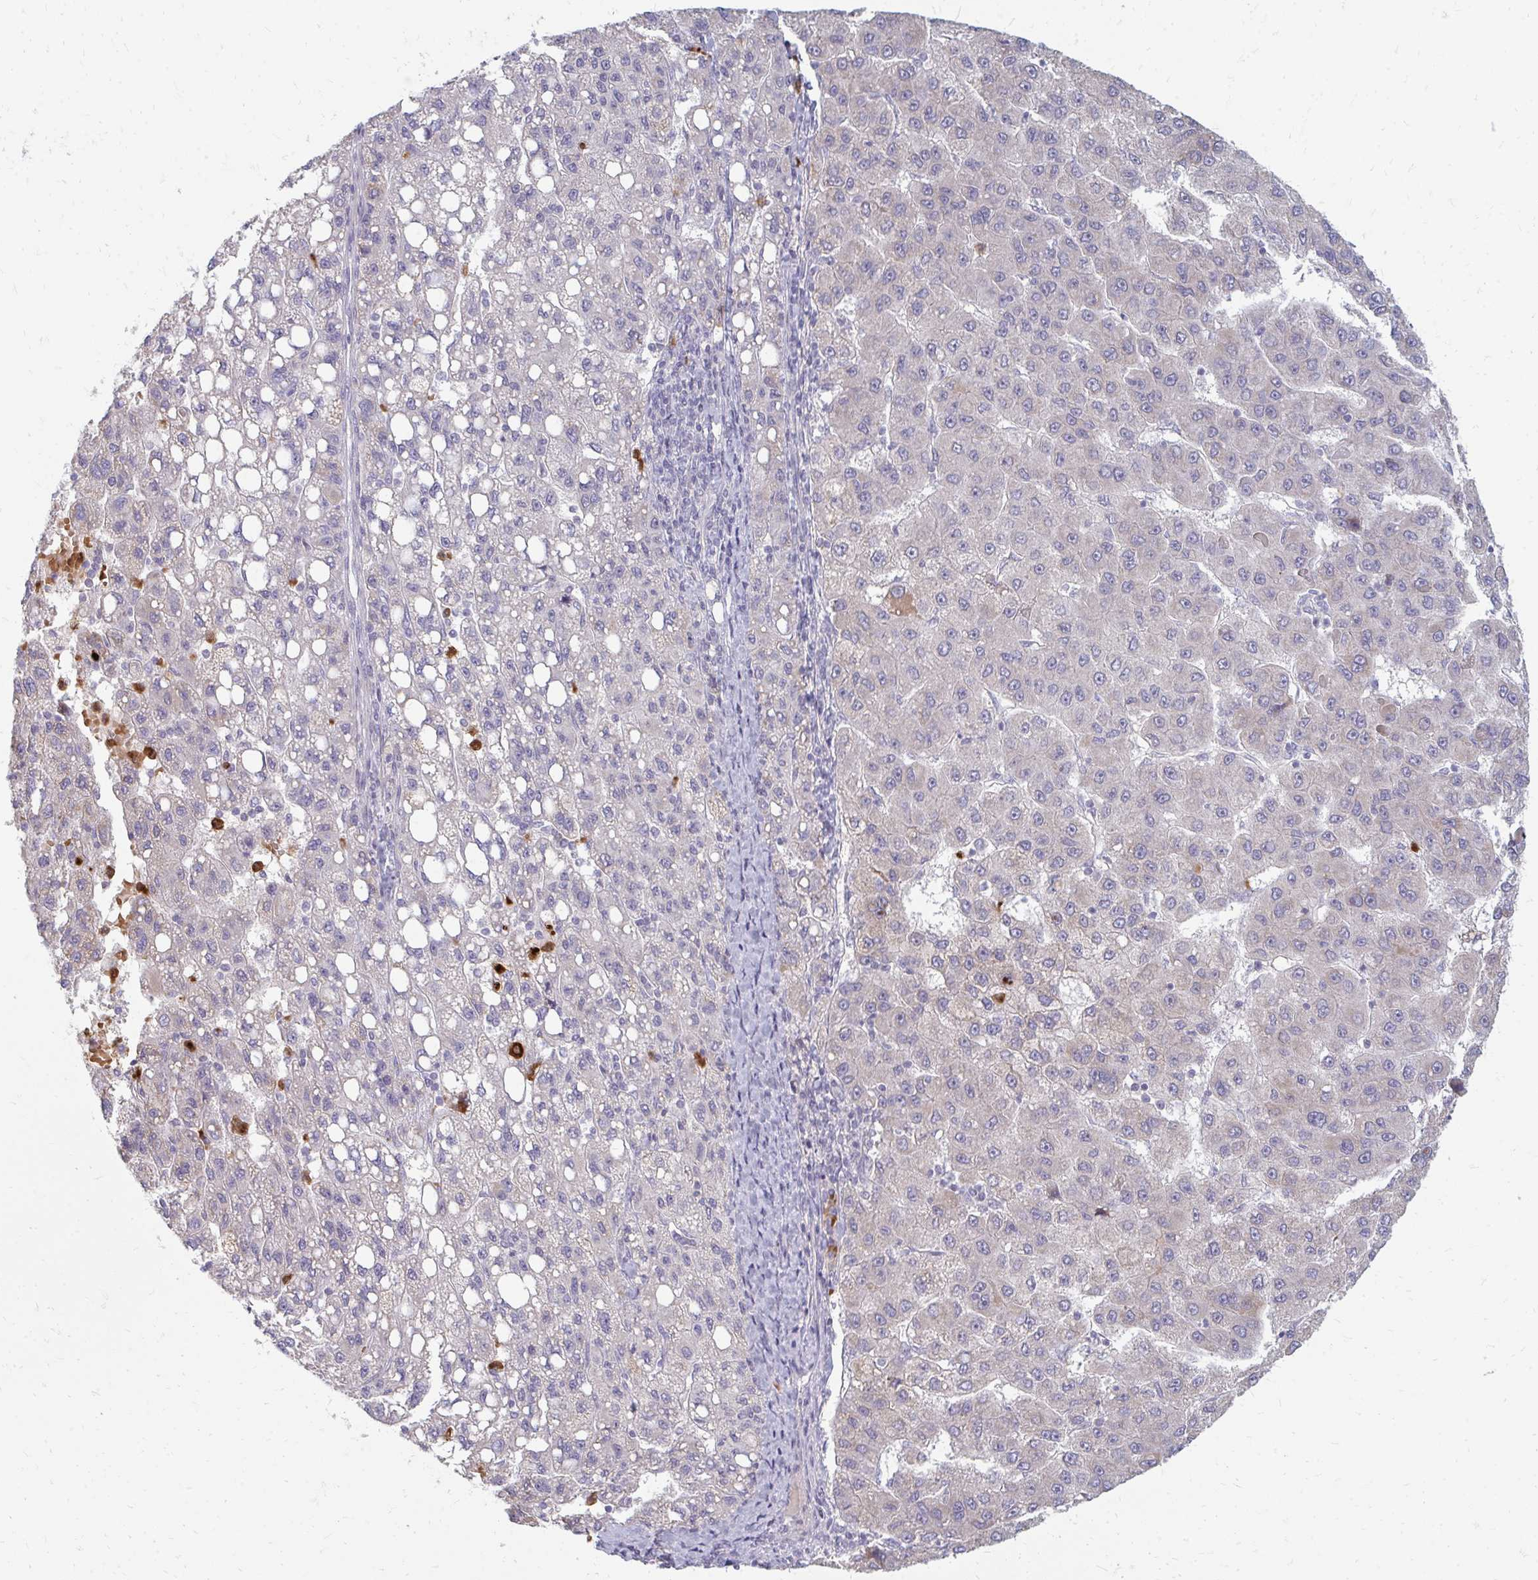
{"staining": {"intensity": "negative", "quantity": "none", "location": "none"}, "tissue": "liver cancer", "cell_type": "Tumor cells", "image_type": "cancer", "snomed": [{"axis": "morphology", "description": "Carcinoma, Hepatocellular, NOS"}, {"axis": "topography", "description": "Liver"}], "caption": "Human hepatocellular carcinoma (liver) stained for a protein using IHC reveals no expression in tumor cells.", "gene": "RAB33A", "patient": {"sex": "female", "age": 82}}